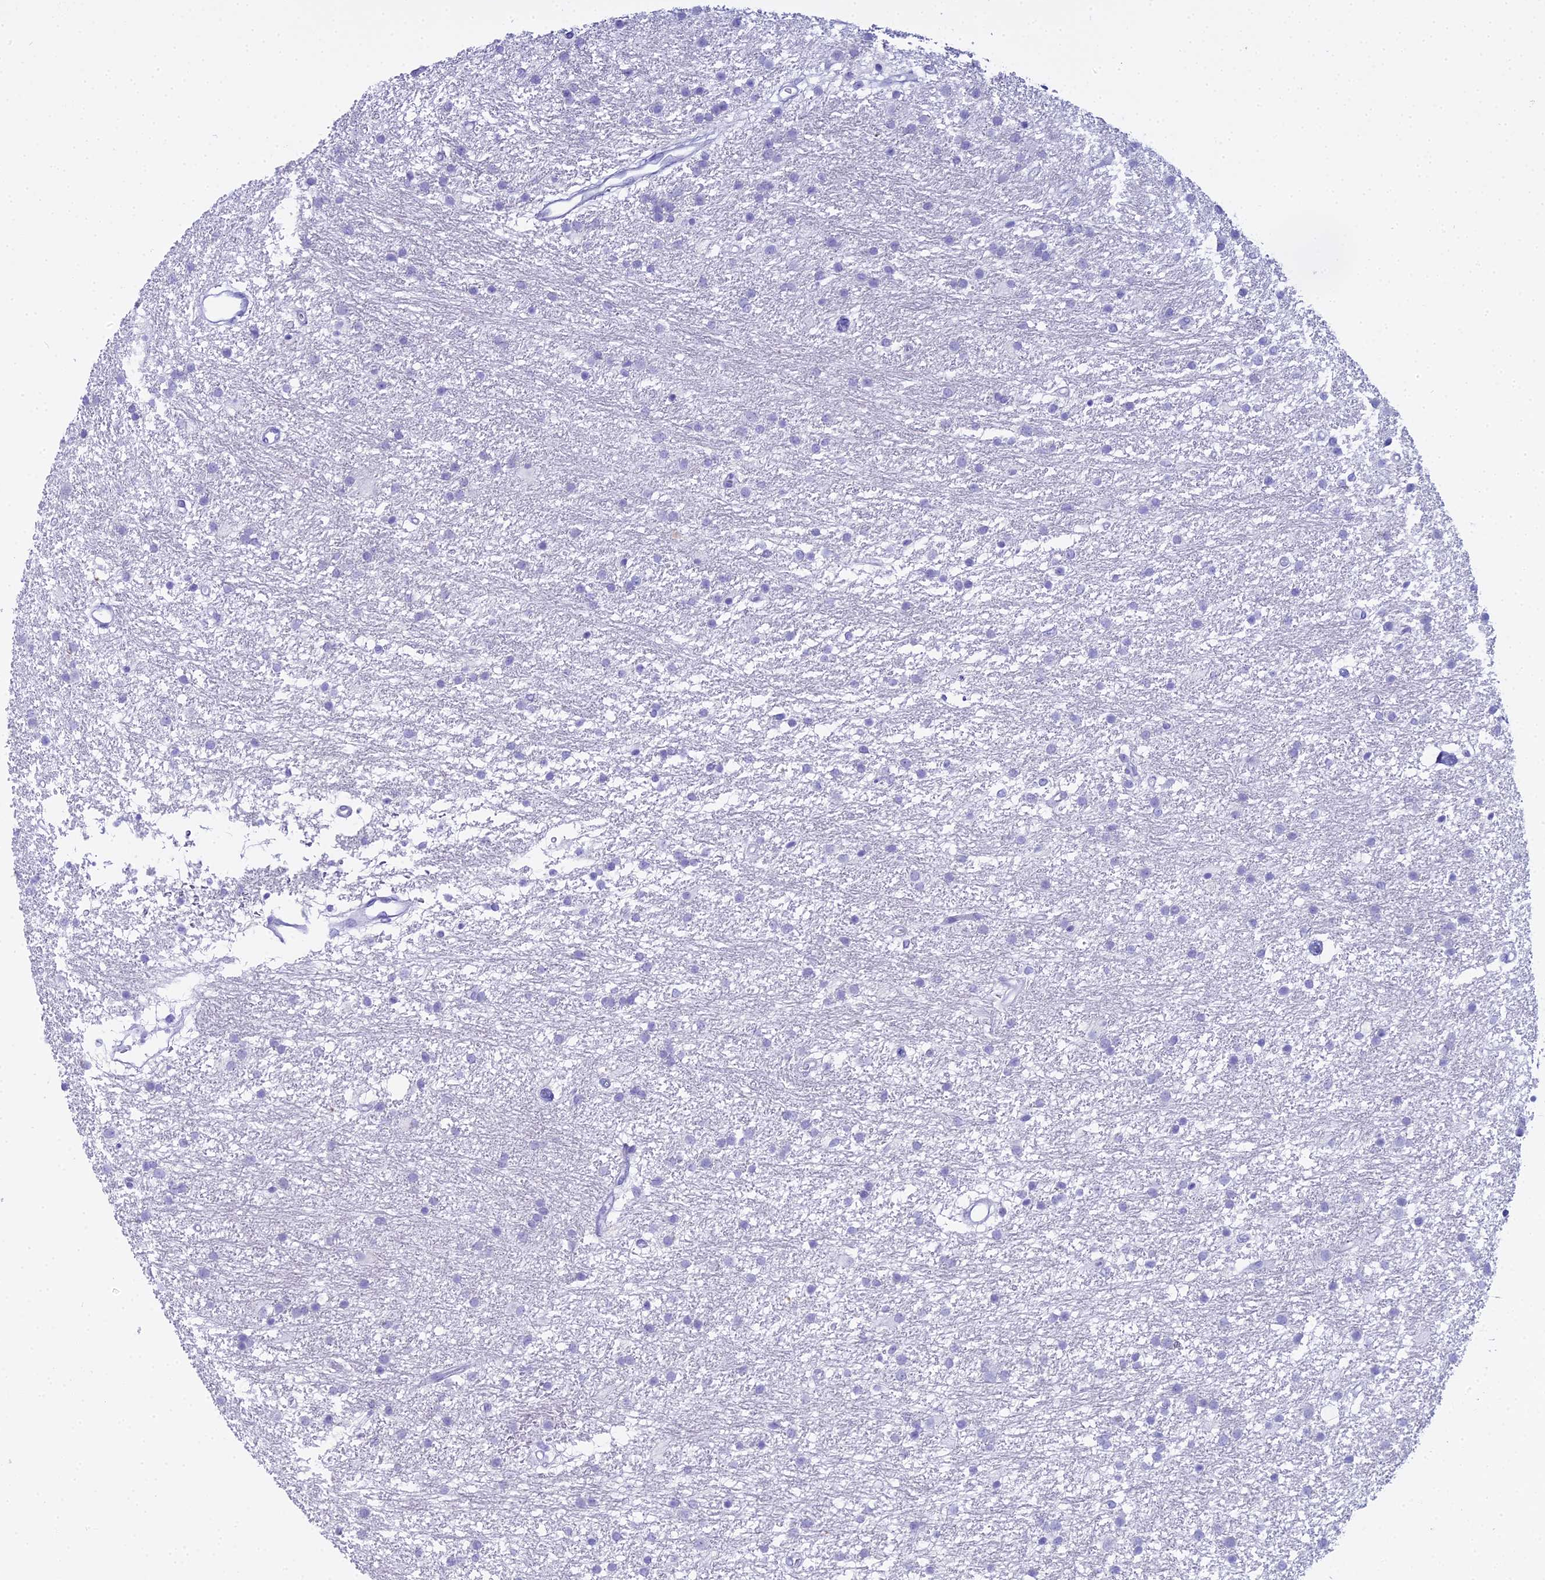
{"staining": {"intensity": "negative", "quantity": "none", "location": "none"}, "tissue": "glioma", "cell_type": "Tumor cells", "image_type": "cancer", "snomed": [{"axis": "morphology", "description": "Glioma, malignant, High grade"}, {"axis": "topography", "description": "Brain"}], "caption": "Tumor cells show no significant expression in glioma.", "gene": "CGB2", "patient": {"sex": "male", "age": 77}}